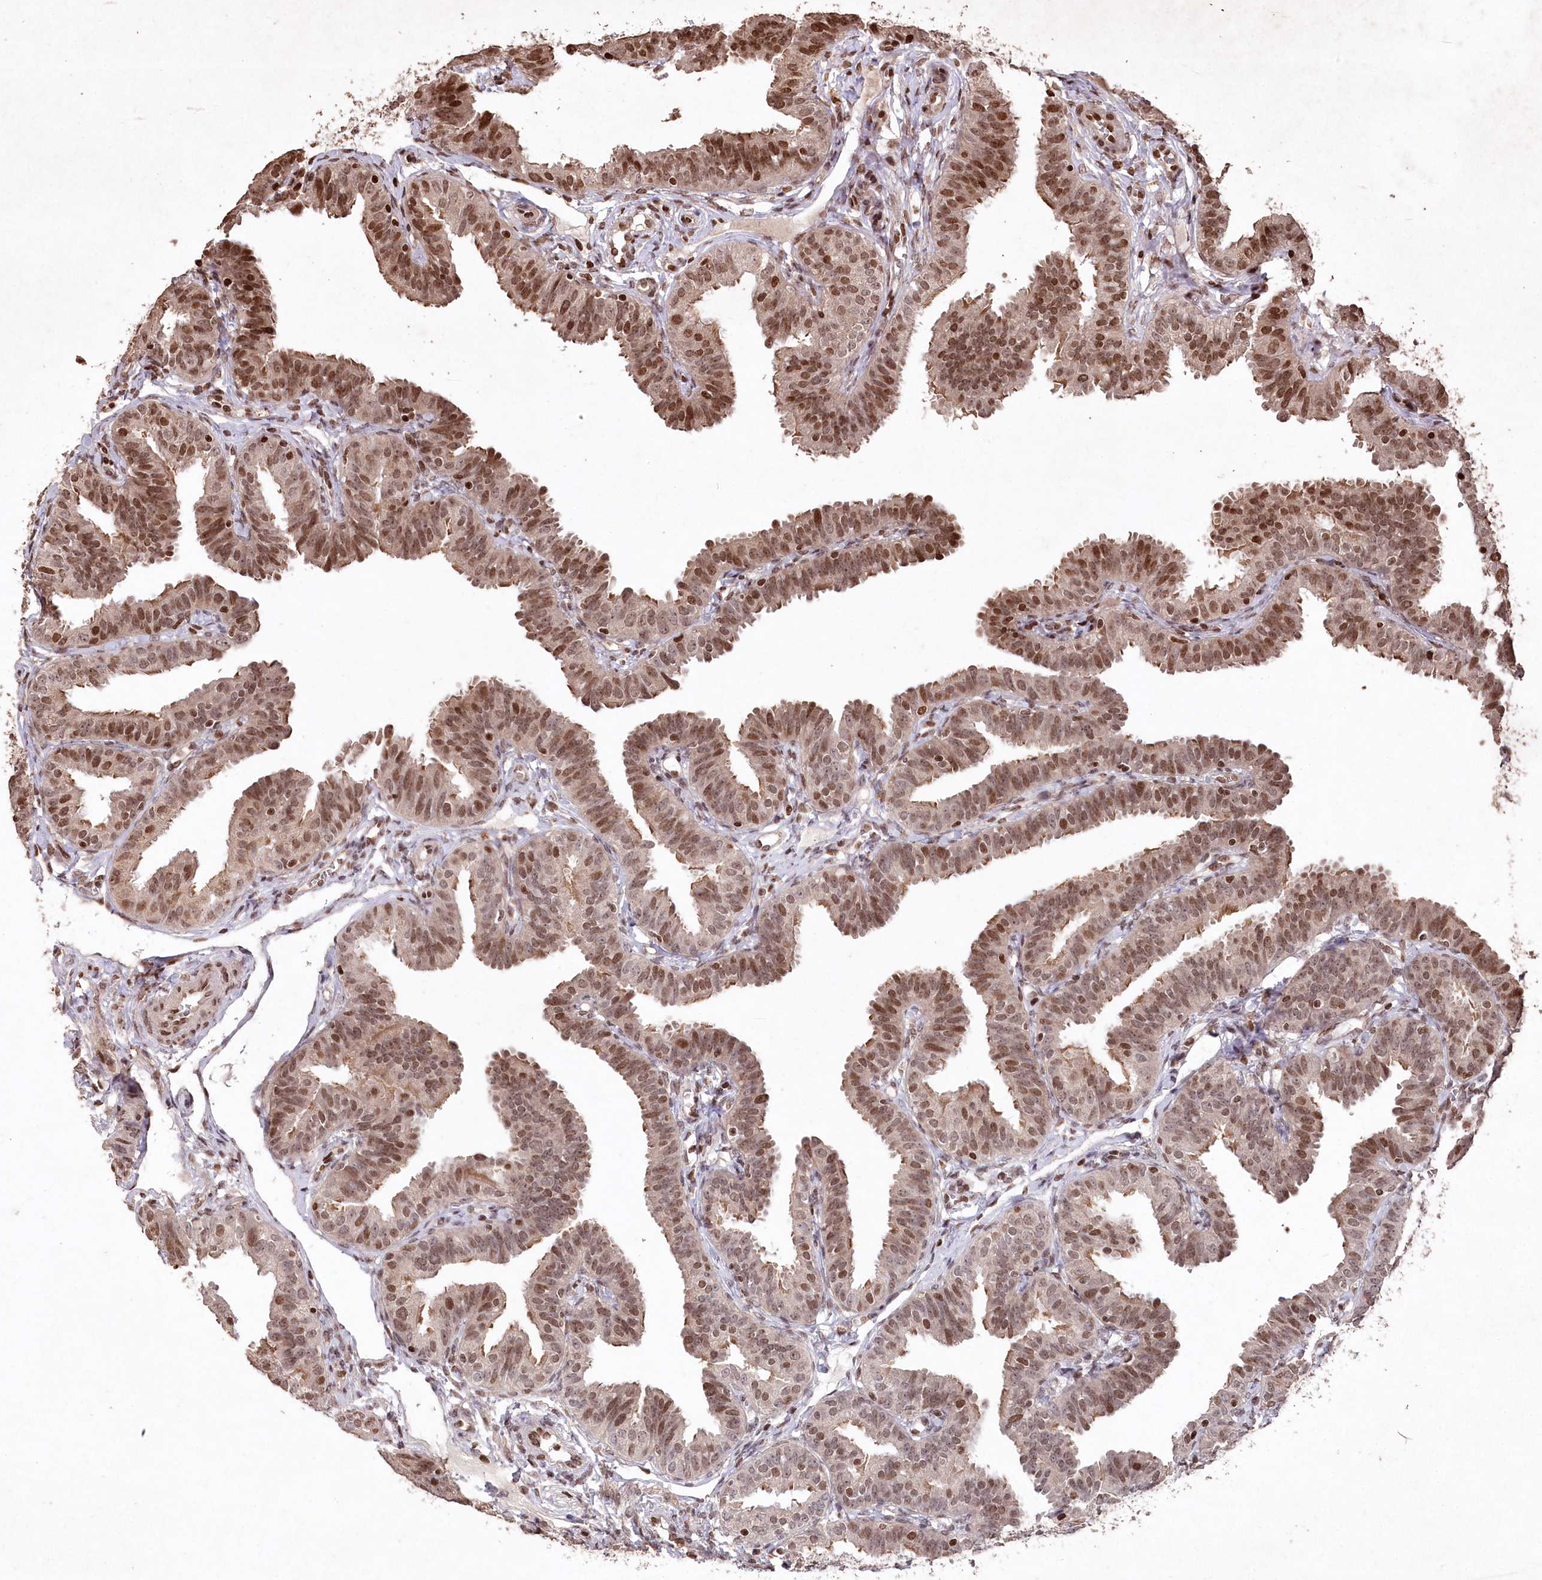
{"staining": {"intensity": "moderate", "quantity": ">75%", "location": "nuclear"}, "tissue": "fallopian tube", "cell_type": "Glandular cells", "image_type": "normal", "snomed": [{"axis": "morphology", "description": "Normal tissue, NOS"}, {"axis": "topography", "description": "Fallopian tube"}], "caption": "IHC of benign human fallopian tube exhibits medium levels of moderate nuclear positivity in about >75% of glandular cells. Using DAB (3,3'-diaminobenzidine) (brown) and hematoxylin (blue) stains, captured at high magnification using brightfield microscopy.", "gene": "CCSER2", "patient": {"sex": "female", "age": 35}}